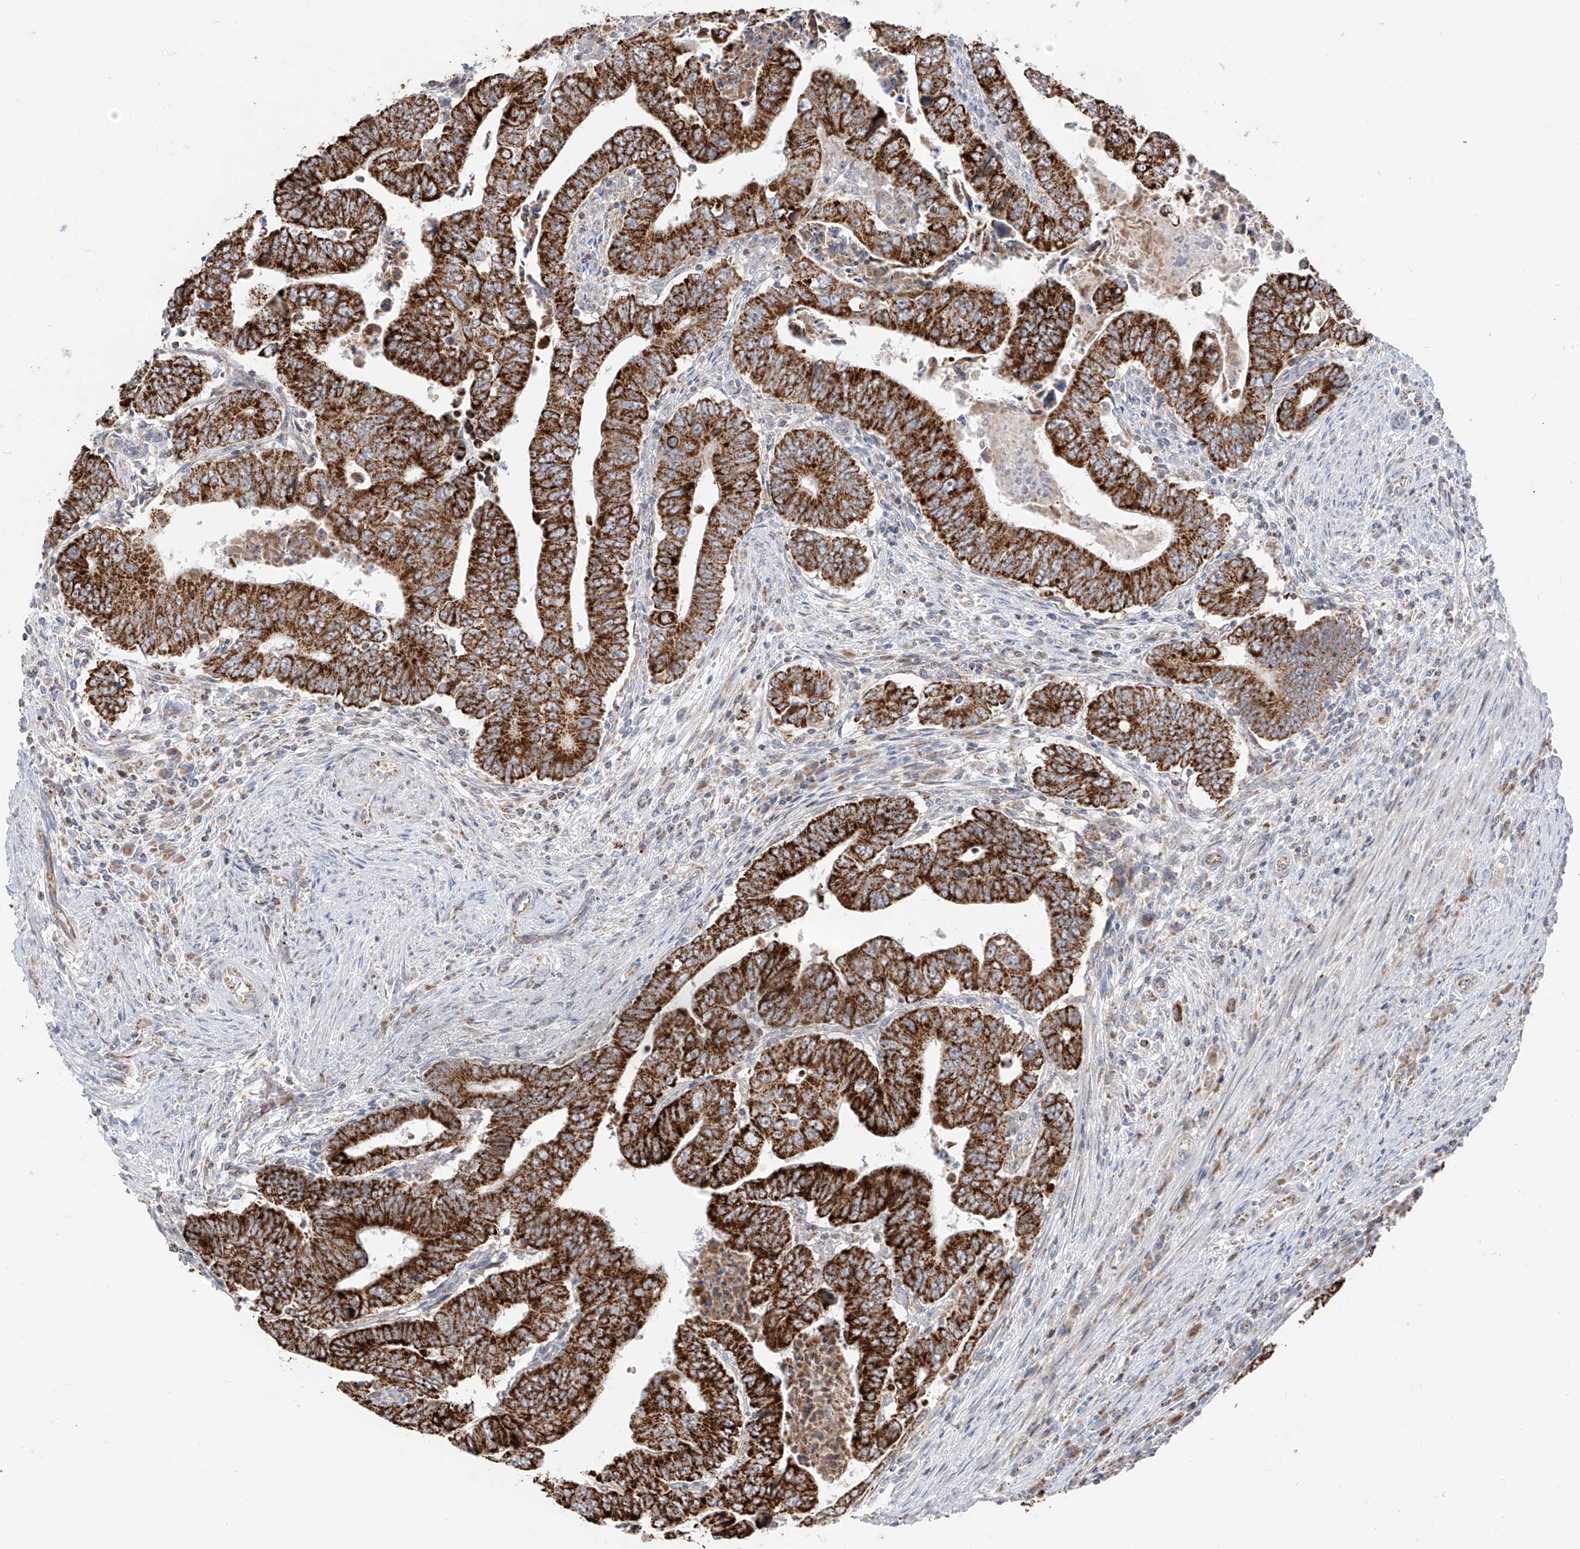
{"staining": {"intensity": "strong", "quantity": ">75%", "location": "cytoplasmic/membranous"}, "tissue": "colorectal cancer", "cell_type": "Tumor cells", "image_type": "cancer", "snomed": [{"axis": "morphology", "description": "Normal tissue, NOS"}, {"axis": "morphology", "description": "Adenocarcinoma, NOS"}, {"axis": "topography", "description": "Rectum"}], "caption": "There is high levels of strong cytoplasmic/membranous staining in tumor cells of colorectal cancer, as demonstrated by immunohistochemical staining (brown color).", "gene": "ETHE1", "patient": {"sex": "female", "age": 65}}